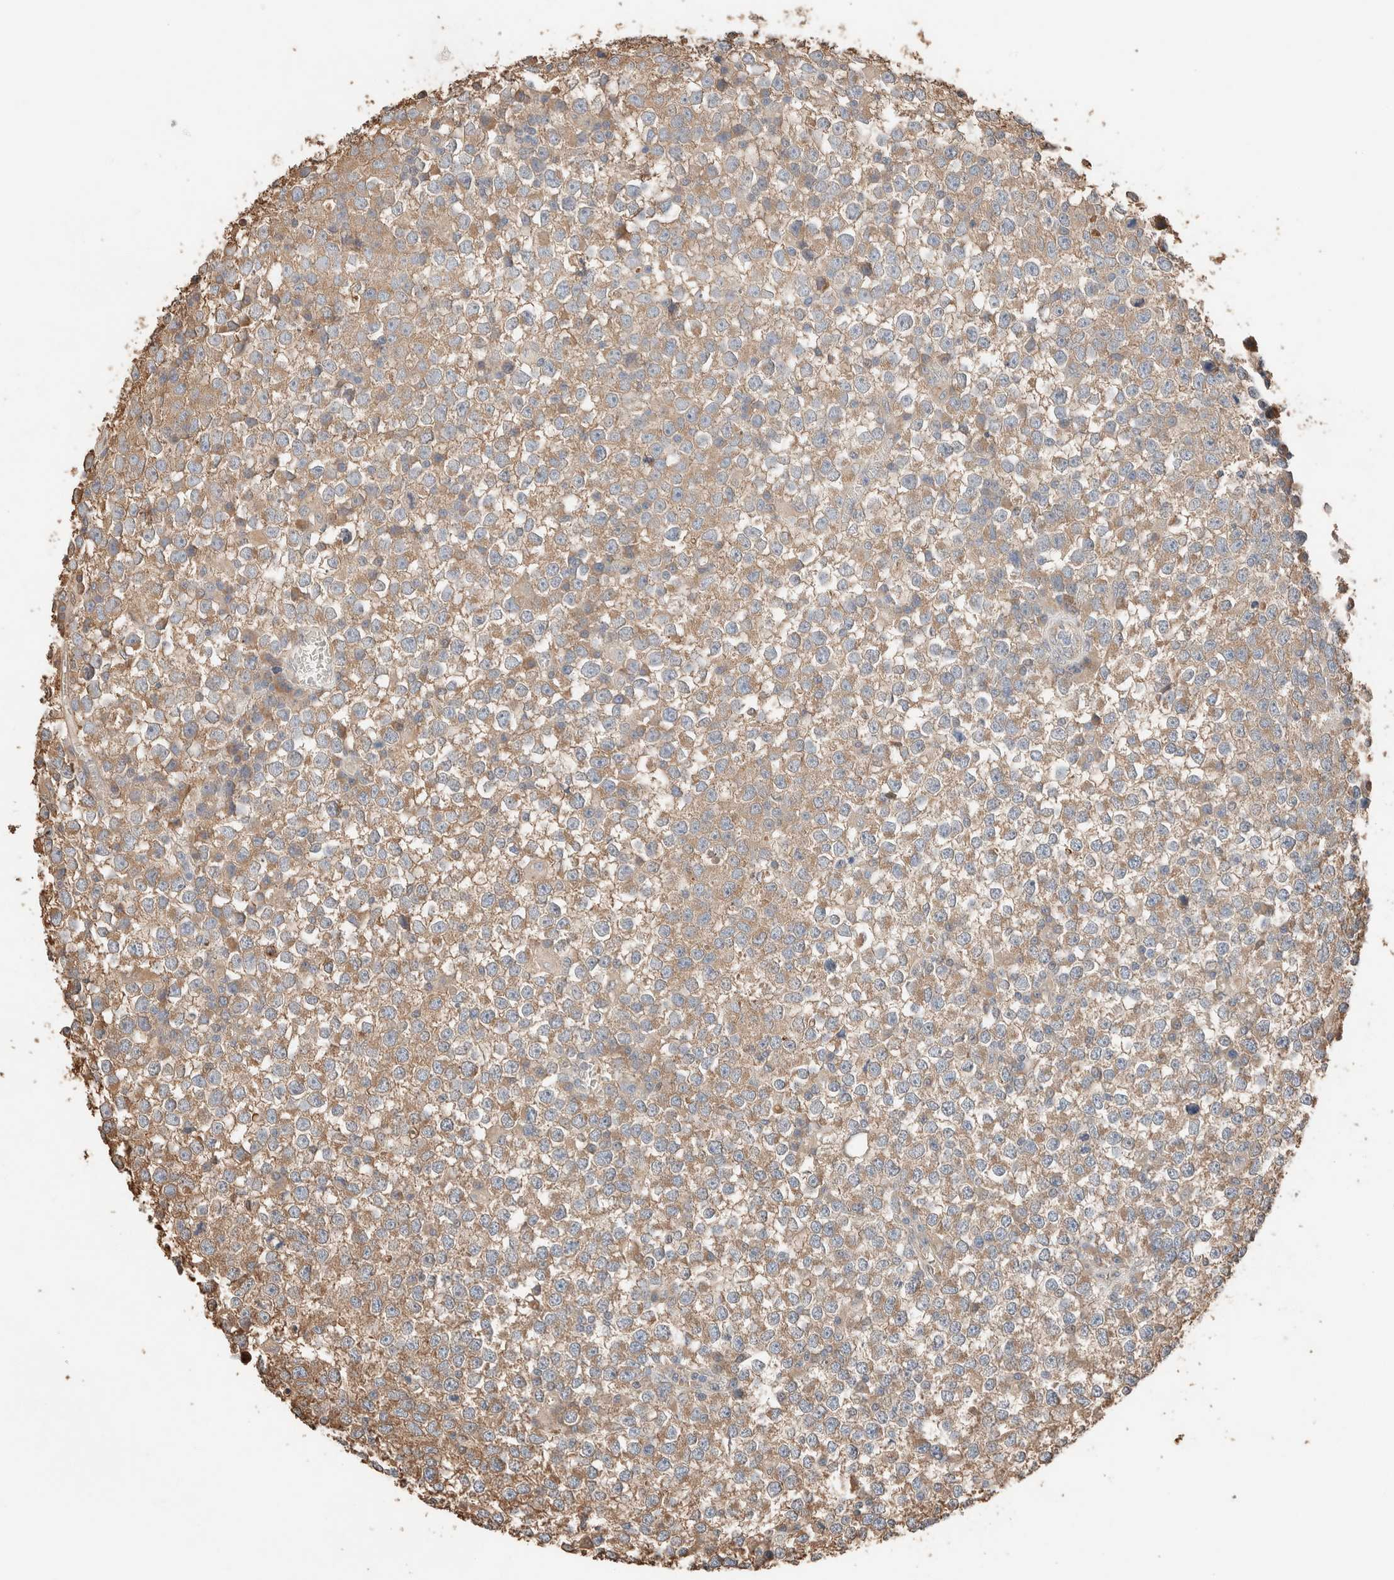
{"staining": {"intensity": "moderate", "quantity": ">75%", "location": "cytoplasmic/membranous"}, "tissue": "testis cancer", "cell_type": "Tumor cells", "image_type": "cancer", "snomed": [{"axis": "morphology", "description": "Seminoma, NOS"}, {"axis": "topography", "description": "Testis"}], "caption": "IHC (DAB (3,3'-diaminobenzidine)) staining of seminoma (testis) displays moderate cytoplasmic/membranous protein positivity in about >75% of tumor cells. (DAB IHC with brightfield microscopy, high magnification).", "gene": "TUBD1", "patient": {"sex": "male", "age": 65}}